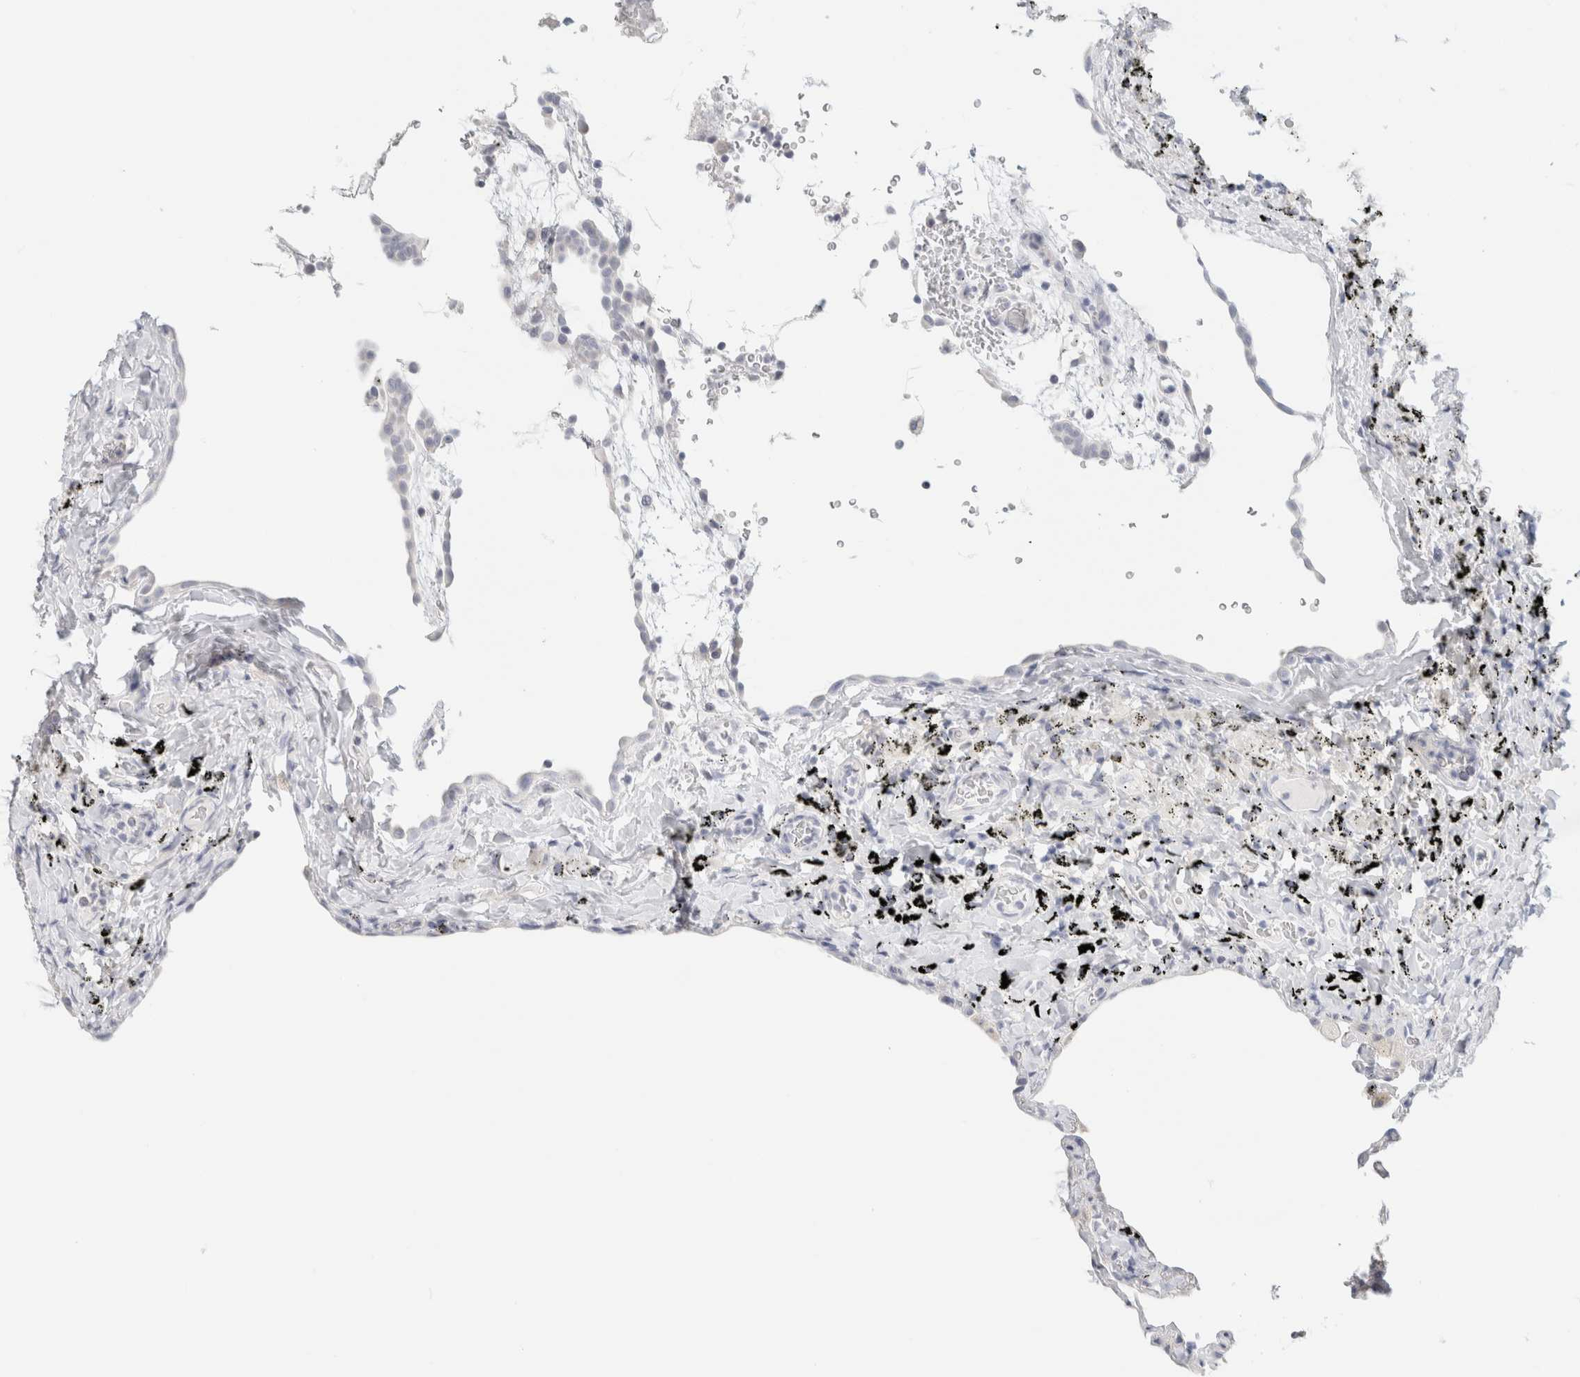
{"staining": {"intensity": "negative", "quantity": "none", "location": "none"}, "tissue": "lung", "cell_type": "Alveolar cells", "image_type": "normal", "snomed": [{"axis": "morphology", "description": "Normal tissue, NOS"}, {"axis": "topography", "description": "Lung"}], "caption": "Photomicrograph shows no significant protein staining in alveolar cells of normal lung.", "gene": "NEFM", "patient": {"sex": "male", "age": 59}}